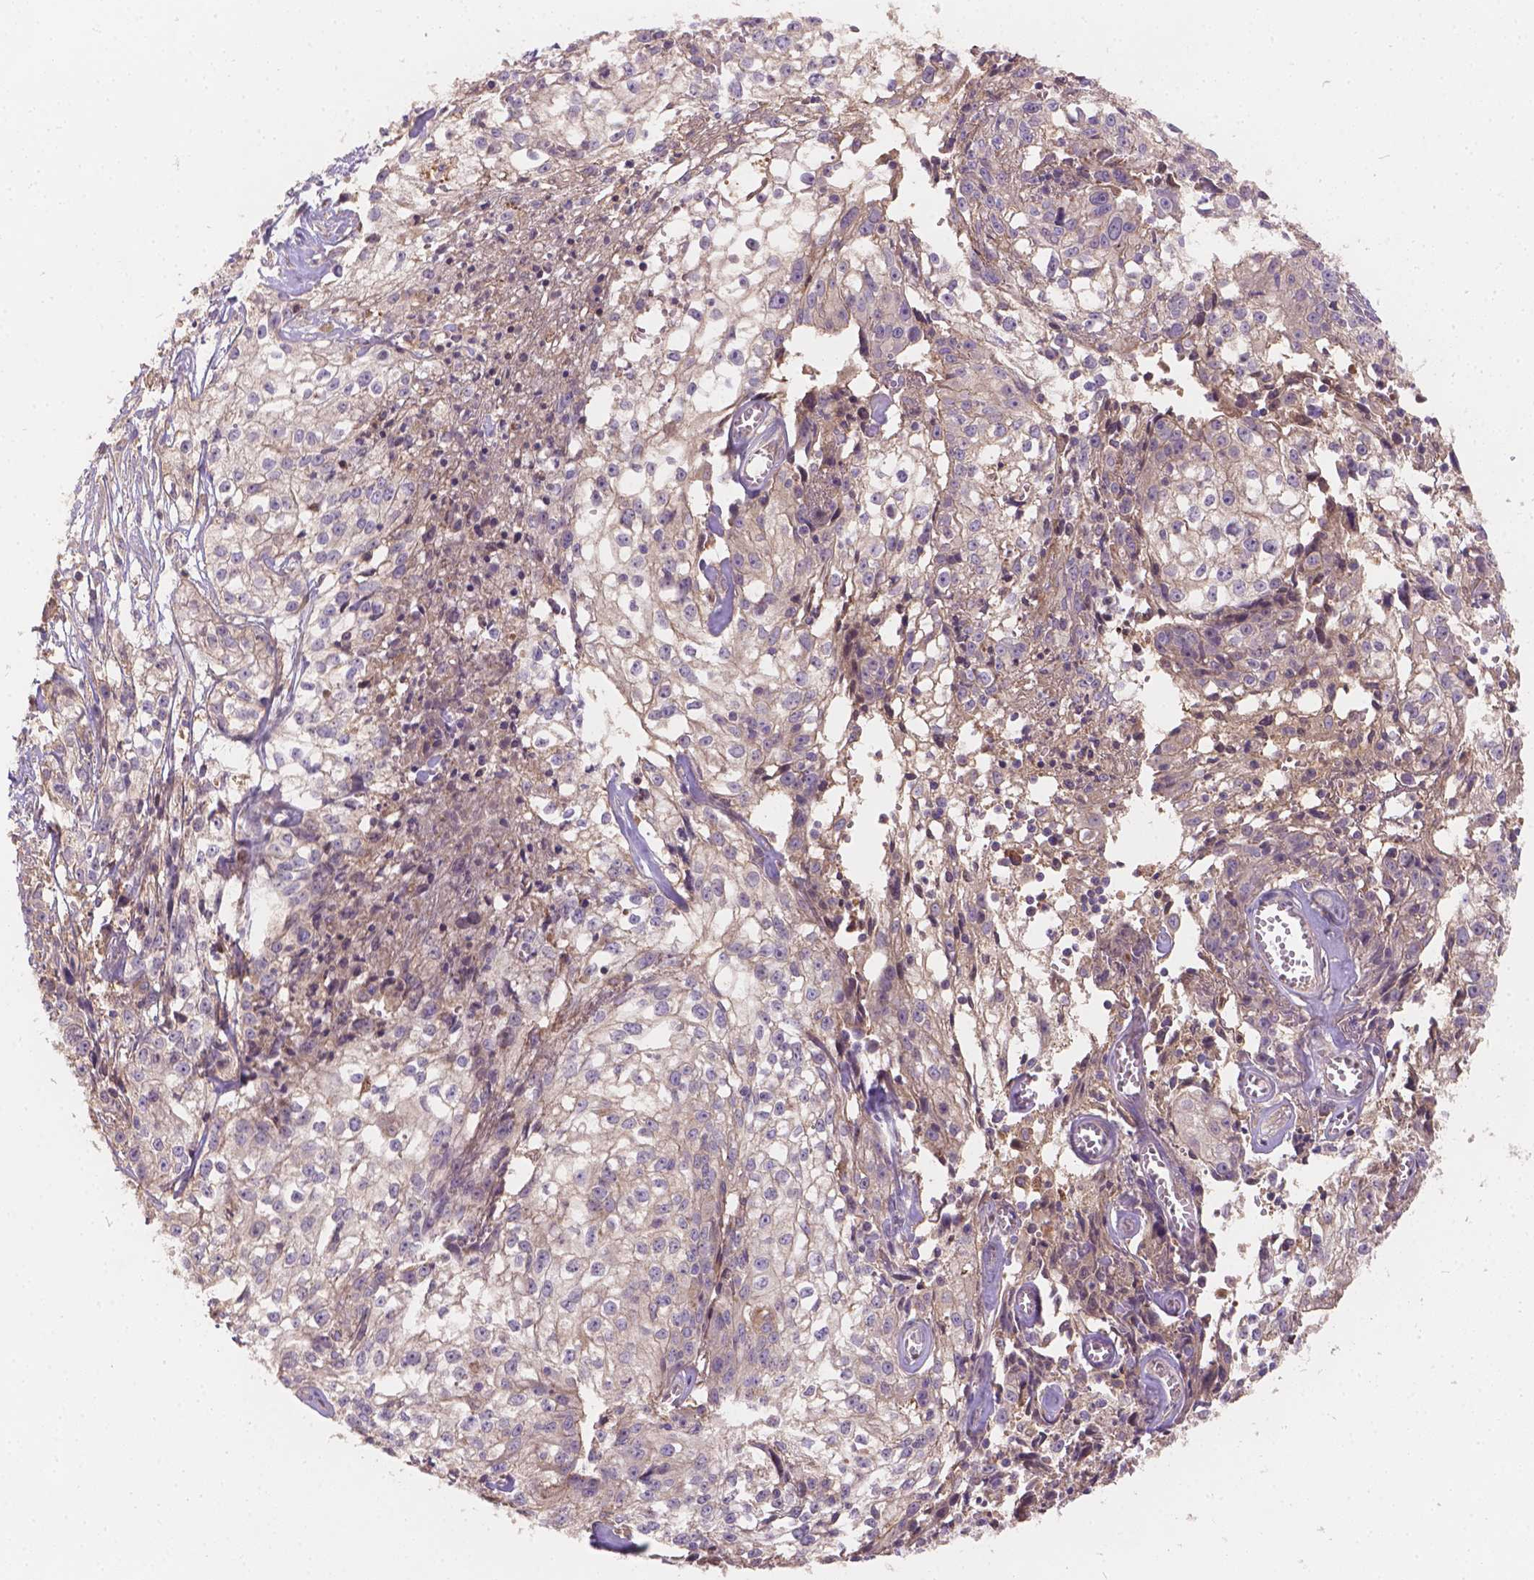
{"staining": {"intensity": "weak", "quantity": "<25%", "location": "cytoplasmic/membranous"}, "tissue": "cervical cancer", "cell_type": "Tumor cells", "image_type": "cancer", "snomed": [{"axis": "morphology", "description": "Squamous cell carcinoma, NOS"}, {"axis": "topography", "description": "Cervix"}], "caption": "This is an immunohistochemistry (IHC) micrograph of human cervical squamous cell carcinoma. There is no positivity in tumor cells.", "gene": "CDK10", "patient": {"sex": "female", "age": 85}}